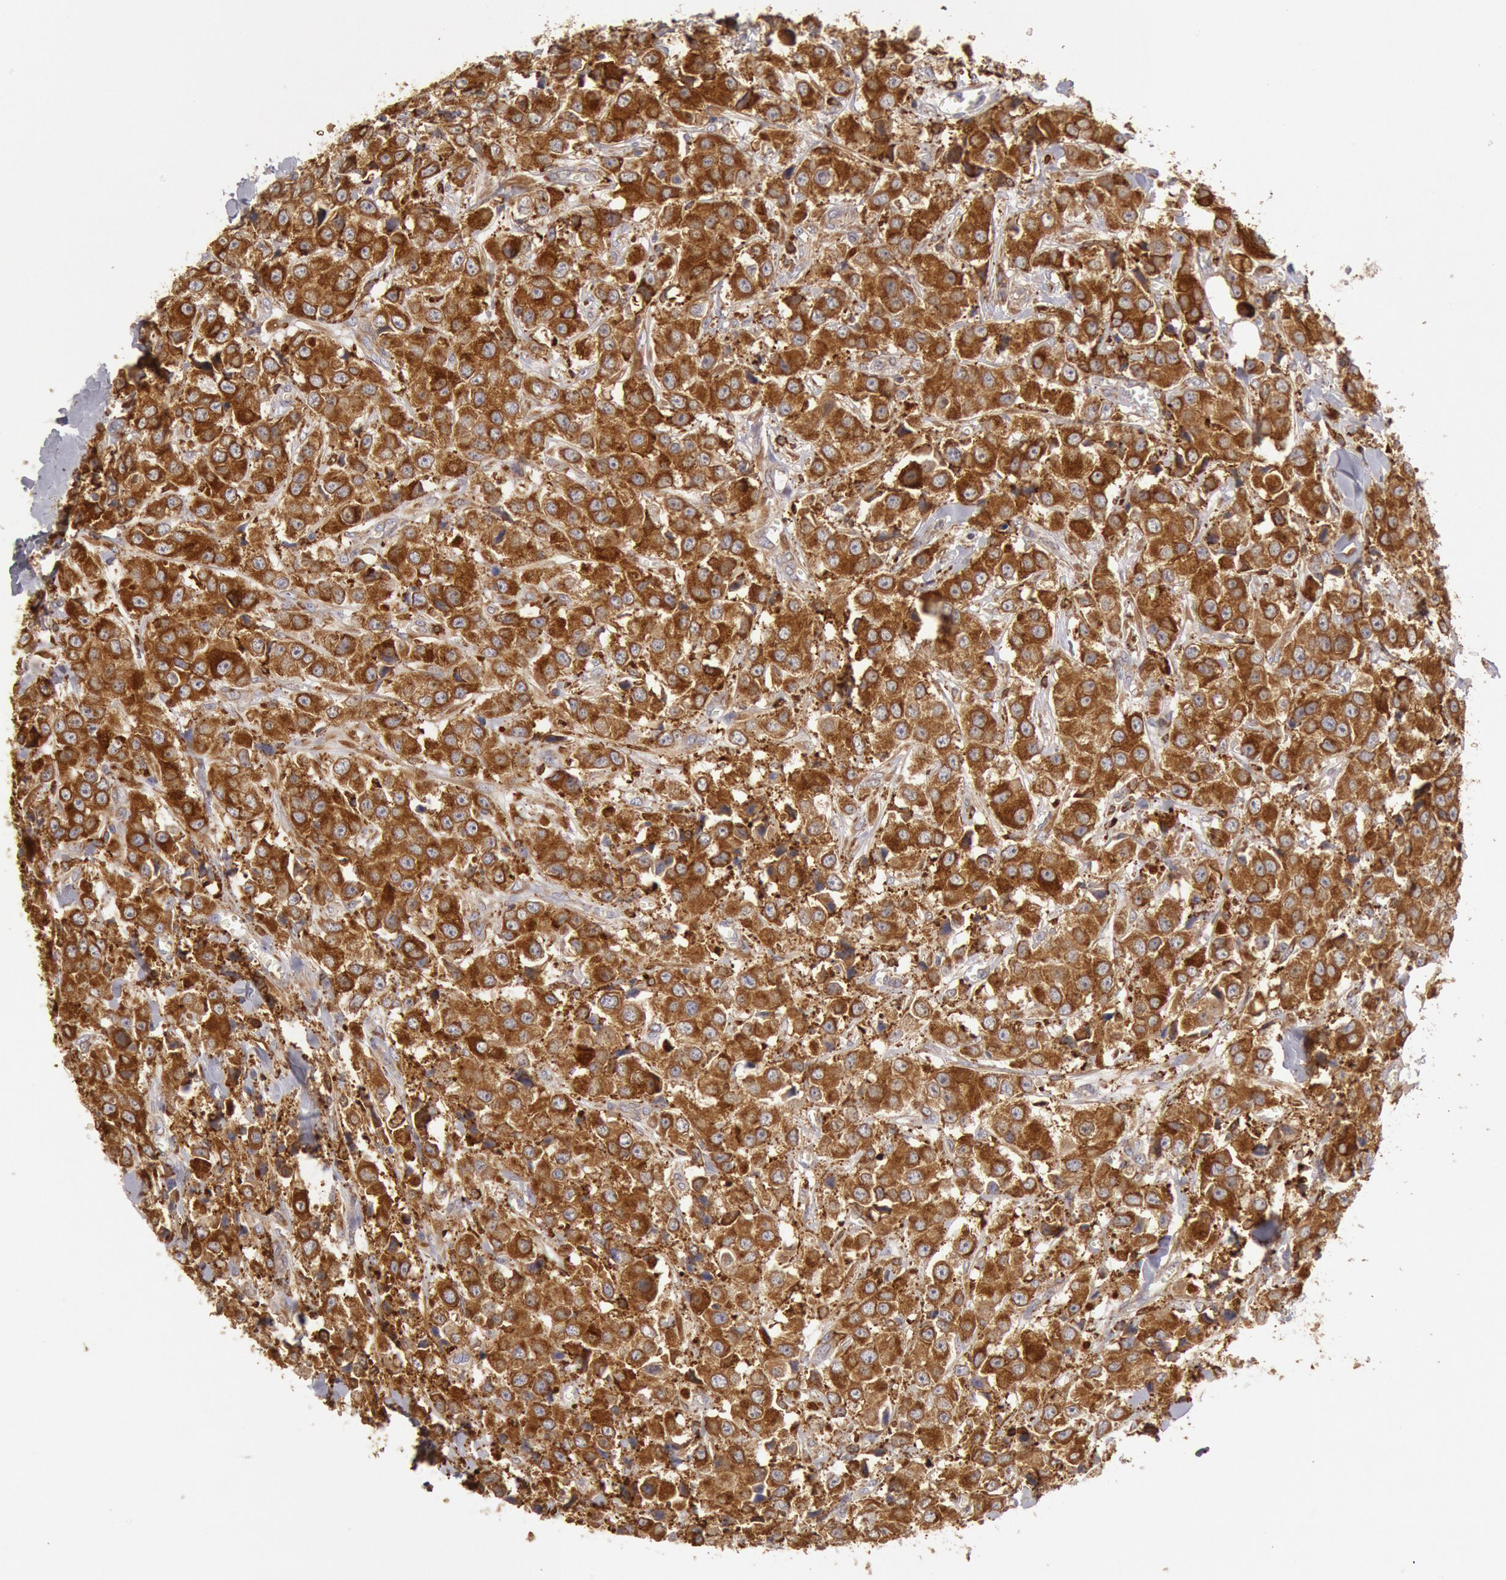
{"staining": {"intensity": "moderate", "quantity": ">75%", "location": "cytoplasmic/membranous"}, "tissue": "breast cancer", "cell_type": "Tumor cells", "image_type": "cancer", "snomed": [{"axis": "morphology", "description": "Duct carcinoma"}, {"axis": "topography", "description": "Breast"}], "caption": "An image of human breast invasive ductal carcinoma stained for a protein shows moderate cytoplasmic/membranous brown staining in tumor cells.", "gene": "ERP44", "patient": {"sex": "female", "age": 58}}